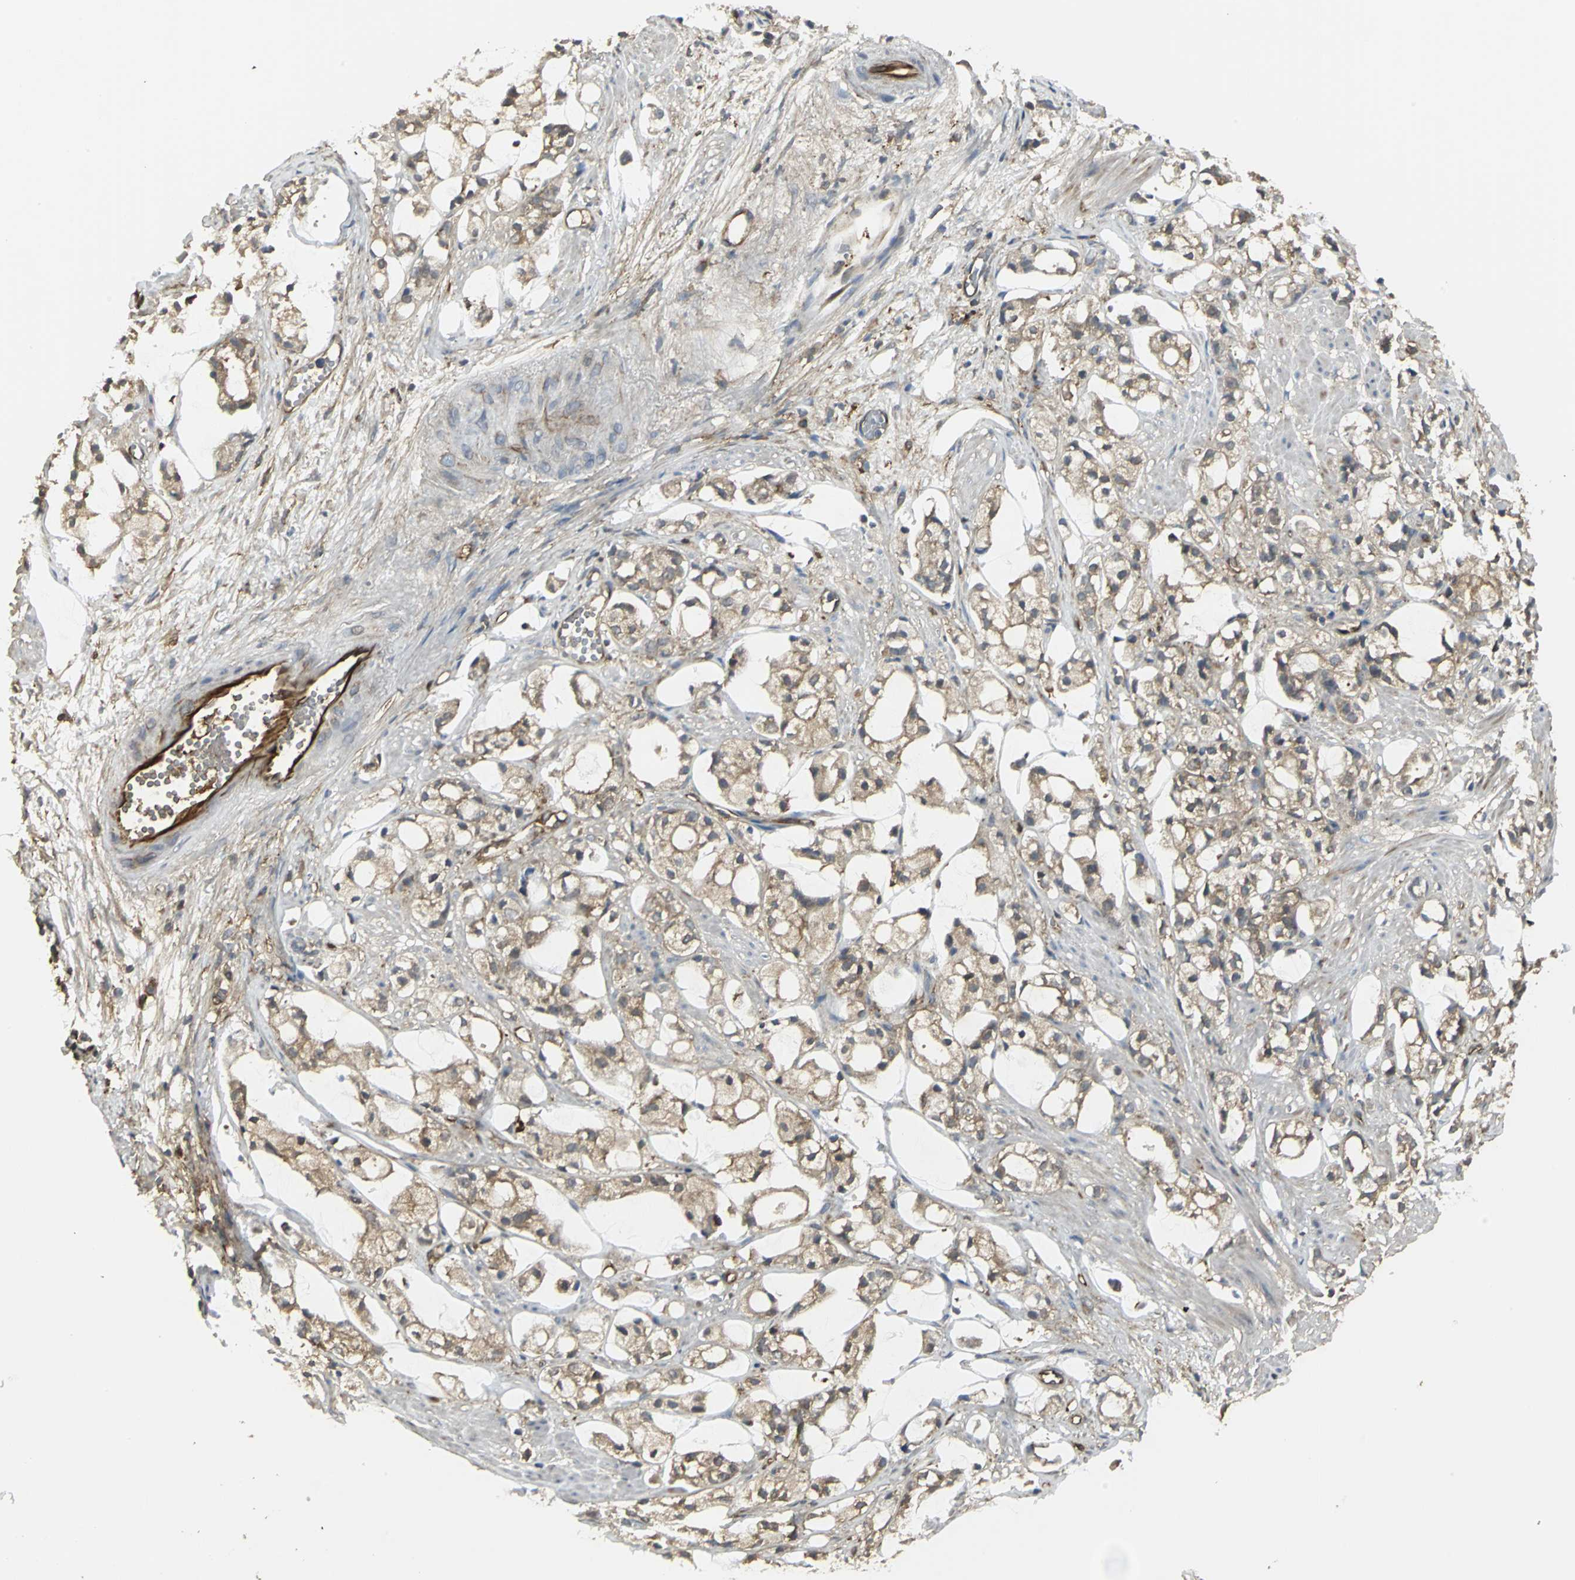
{"staining": {"intensity": "moderate", "quantity": ">75%", "location": "cytoplasmic/membranous"}, "tissue": "prostate cancer", "cell_type": "Tumor cells", "image_type": "cancer", "snomed": [{"axis": "morphology", "description": "Adenocarcinoma, High grade"}, {"axis": "topography", "description": "Prostate"}], "caption": "Prostate adenocarcinoma (high-grade) tissue displays moderate cytoplasmic/membranous expression in about >75% of tumor cells", "gene": "PRXL2B", "patient": {"sex": "male", "age": 85}}